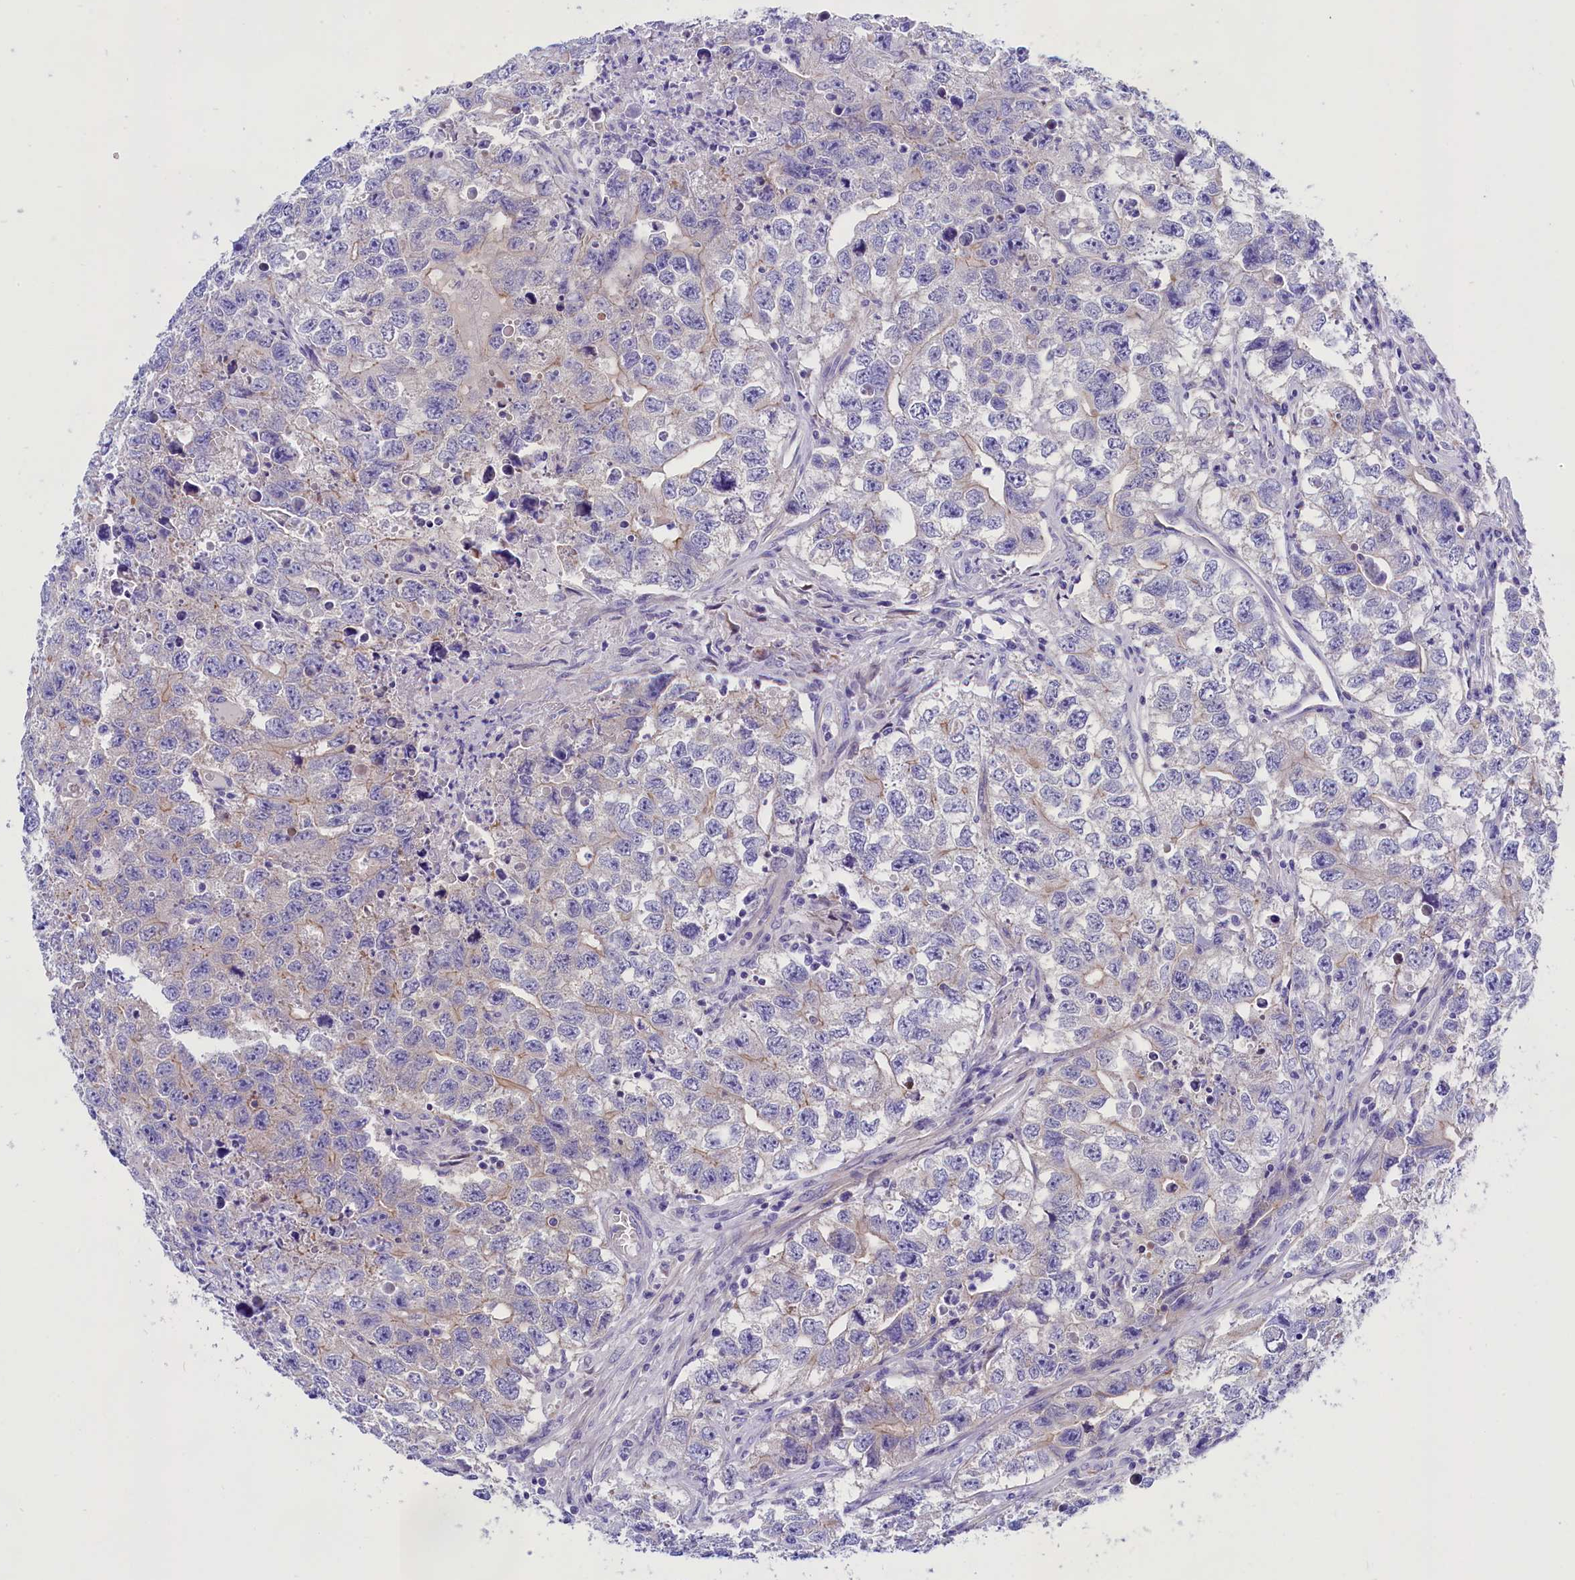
{"staining": {"intensity": "weak", "quantity": "<25%", "location": "cytoplasmic/membranous"}, "tissue": "testis cancer", "cell_type": "Tumor cells", "image_type": "cancer", "snomed": [{"axis": "morphology", "description": "Seminoma, NOS"}, {"axis": "morphology", "description": "Carcinoma, Embryonal, NOS"}, {"axis": "topography", "description": "Testis"}], "caption": "DAB (3,3'-diaminobenzidine) immunohistochemical staining of testis seminoma displays no significant positivity in tumor cells.", "gene": "PPP1R13L", "patient": {"sex": "male", "age": 43}}